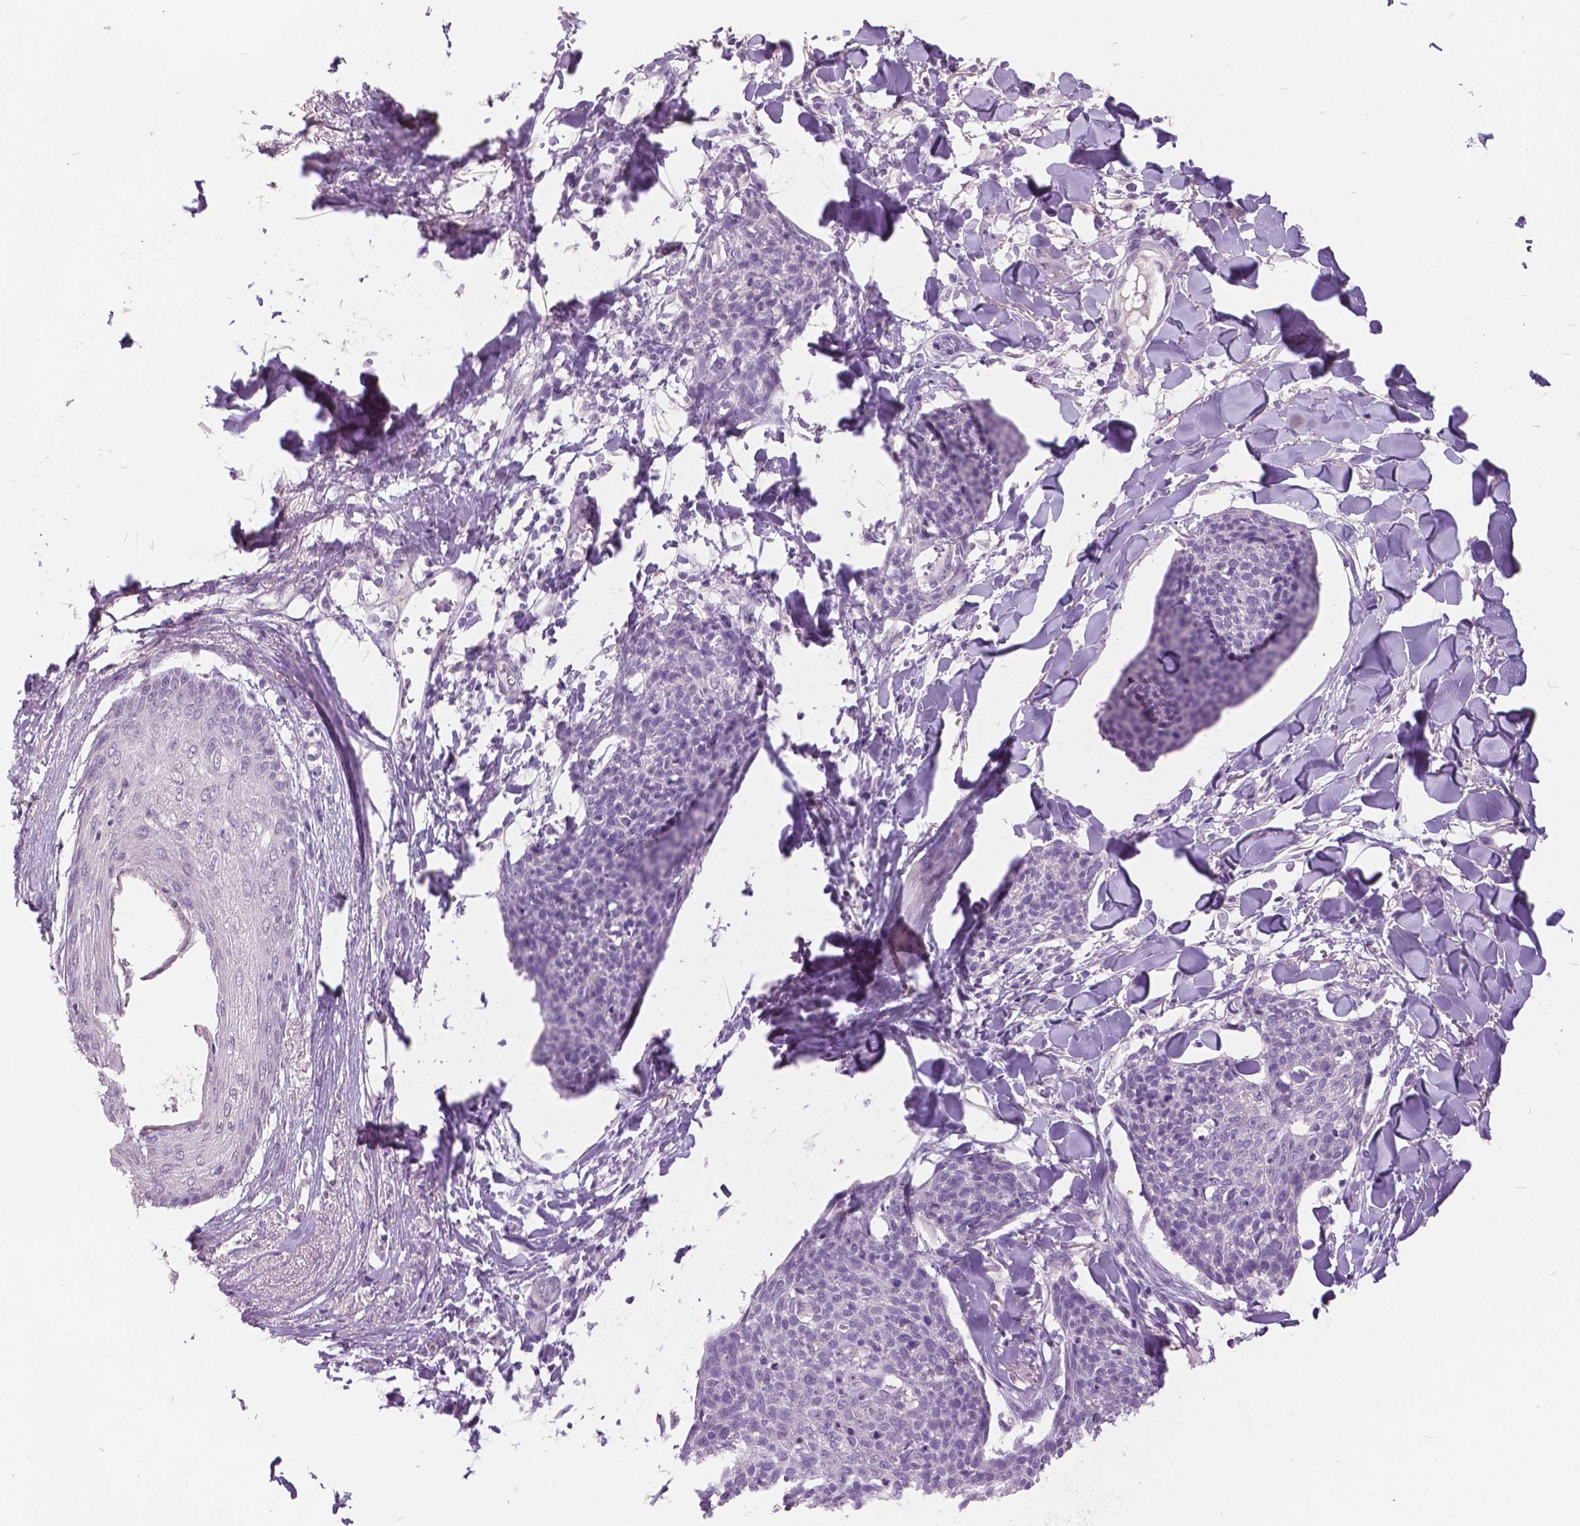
{"staining": {"intensity": "negative", "quantity": "none", "location": "none"}, "tissue": "skin cancer", "cell_type": "Tumor cells", "image_type": "cancer", "snomed": [{"axis": "morphology", "description": "Squamous cell carcinoma, NOS"}, {"axis": "topography", "description": "Skin"}, {"axis": "topography", "description": "Vulva"}], "caption": "DAB immunohistochemical staining of human skin cancer (squamous cell carcinoma) displays no significant positivity in tumor cells.", "gene": "GRIN2A", "patient": {"sex": "female", "age": 75}}